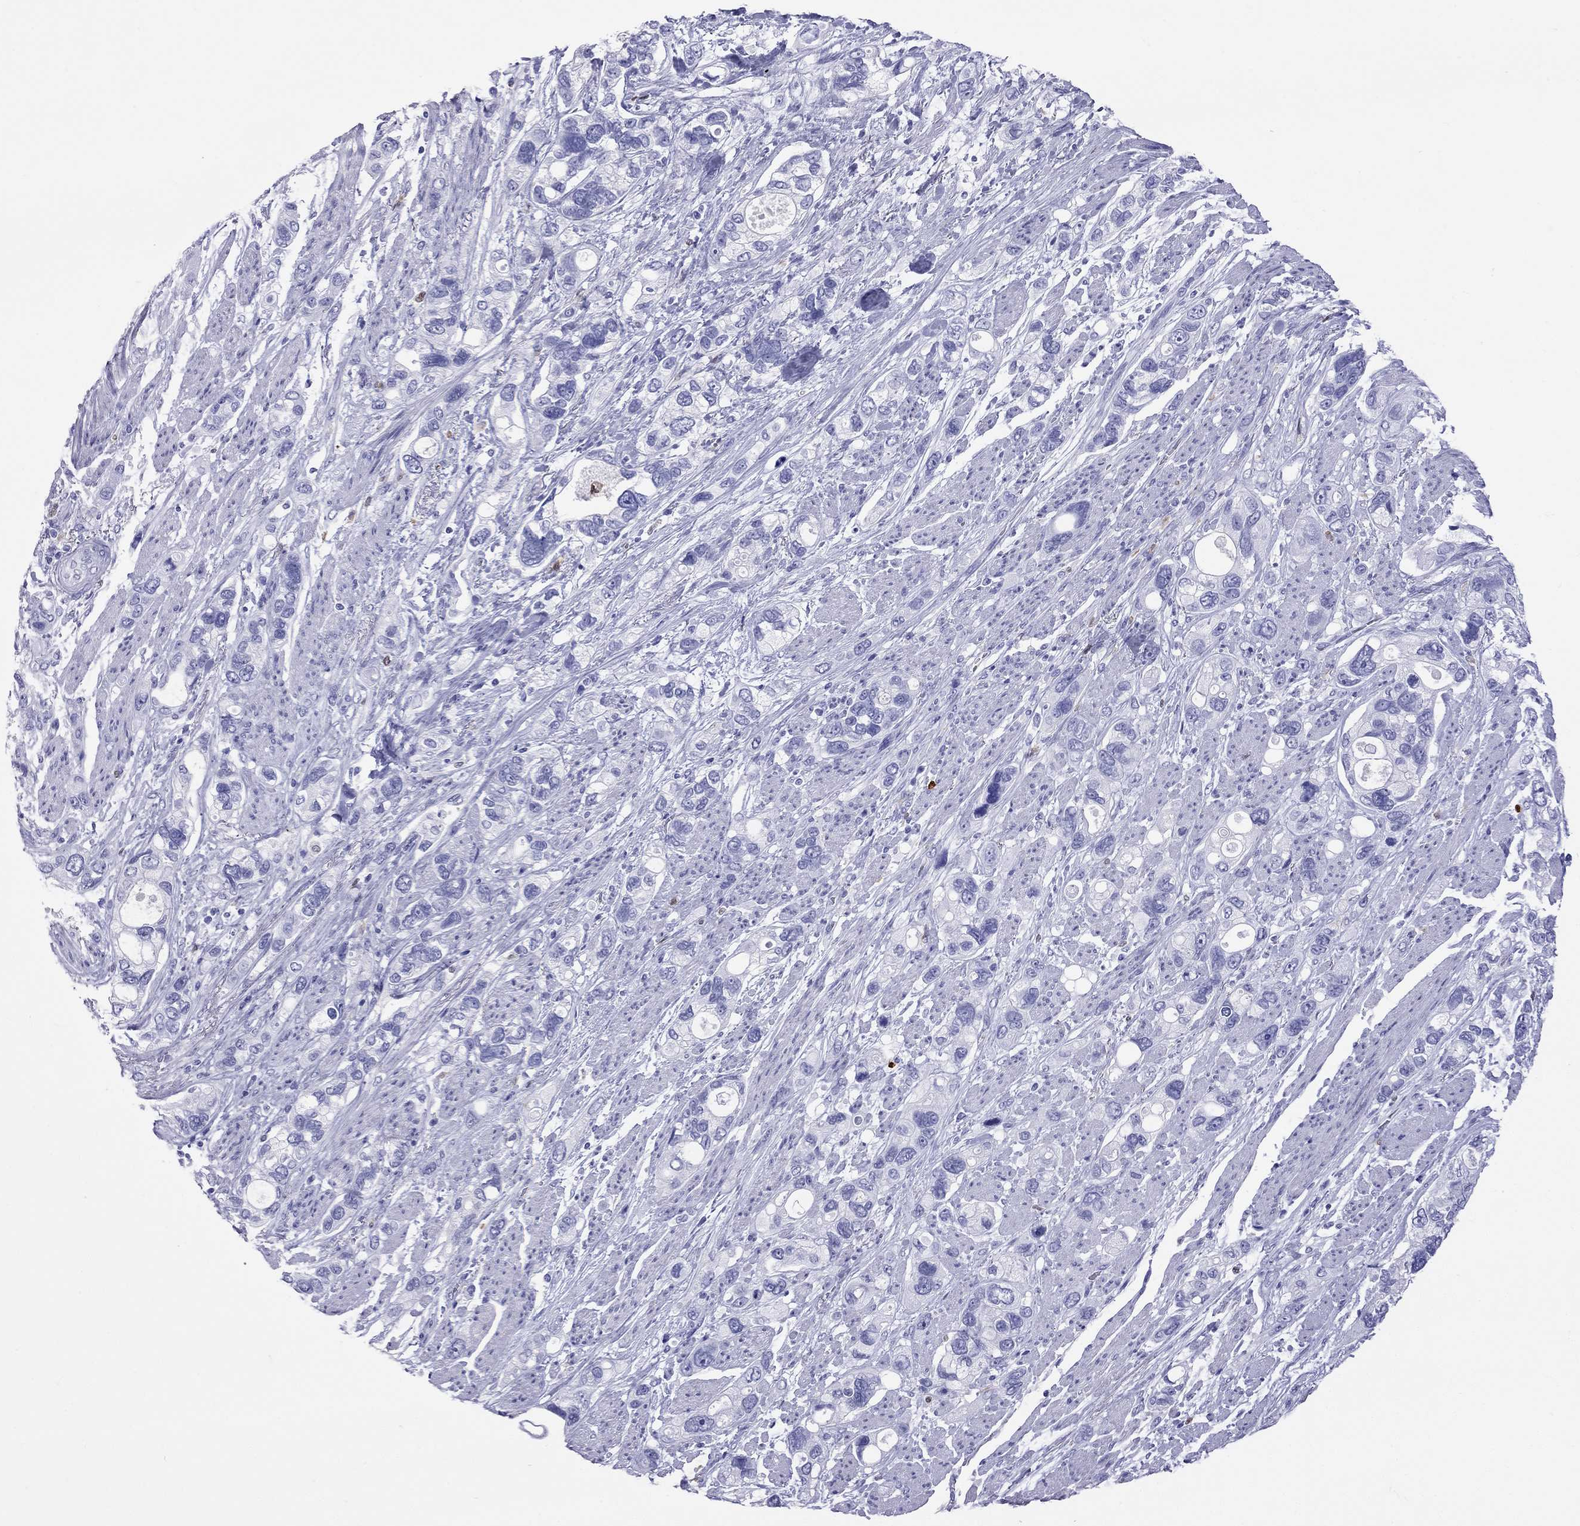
{"staining": {"intensity": "negative", "quantity": "none", "location": "none"}, "tissue": "stomach cancer", "cell_type": "Tumor cells", "image_type": "cancer", "snomed": [{"axis": "morphology", "description": "Adenocarcinoma, NOS"}, {"axis": "topography", "description": "Stomach, upper"}], "caption": "Immunohistochemistry (IHC) micrograph of stomach cancer stained for a protein (brown), which demonstrates no staining in tumor cells.", "gene": "SLAMF1", "patient": {"sex": "female", "age": 81}}